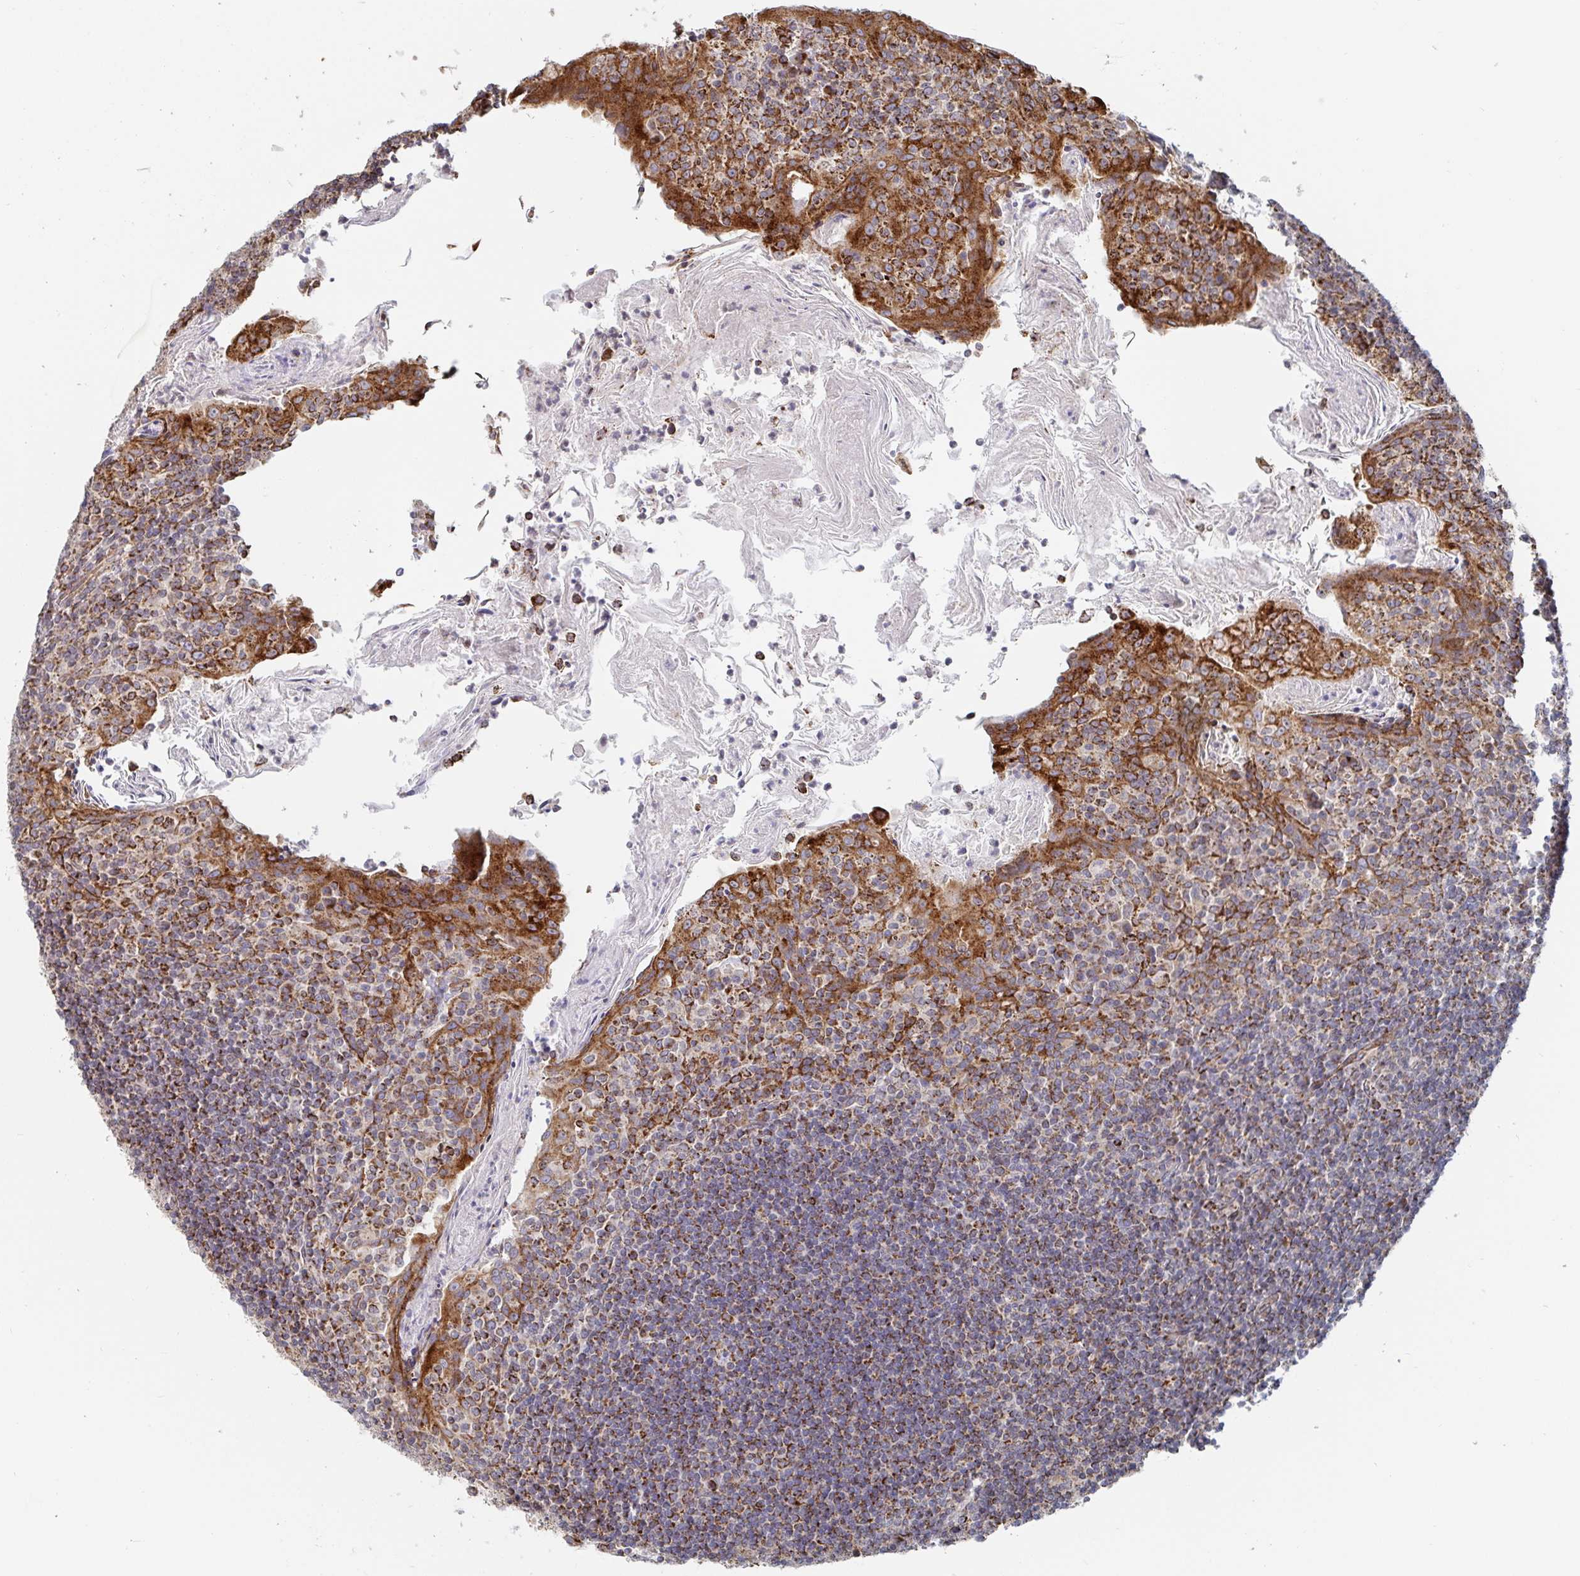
{"staining": {"intensity": "moderate", "quantity": ">75%", "location": "cytoplasmic/membranous"}, "tissue": "tonsil", "cell_type": "Germinal center cells", "image_type": "normal", "snomed": [{"axis": "morphology", "description": "Normal tissue, NOS"}, {"axis": "topography", "description": "Tonsil"}], "caption": "This is a histology image of immunohistochemistry staining of unremarkable tonsil, which shows moderate staining in the cytoplasmic/membranous of germinal center cells.", "gene": "STARD8", "patient": {"sex": "female", "age": 10}}